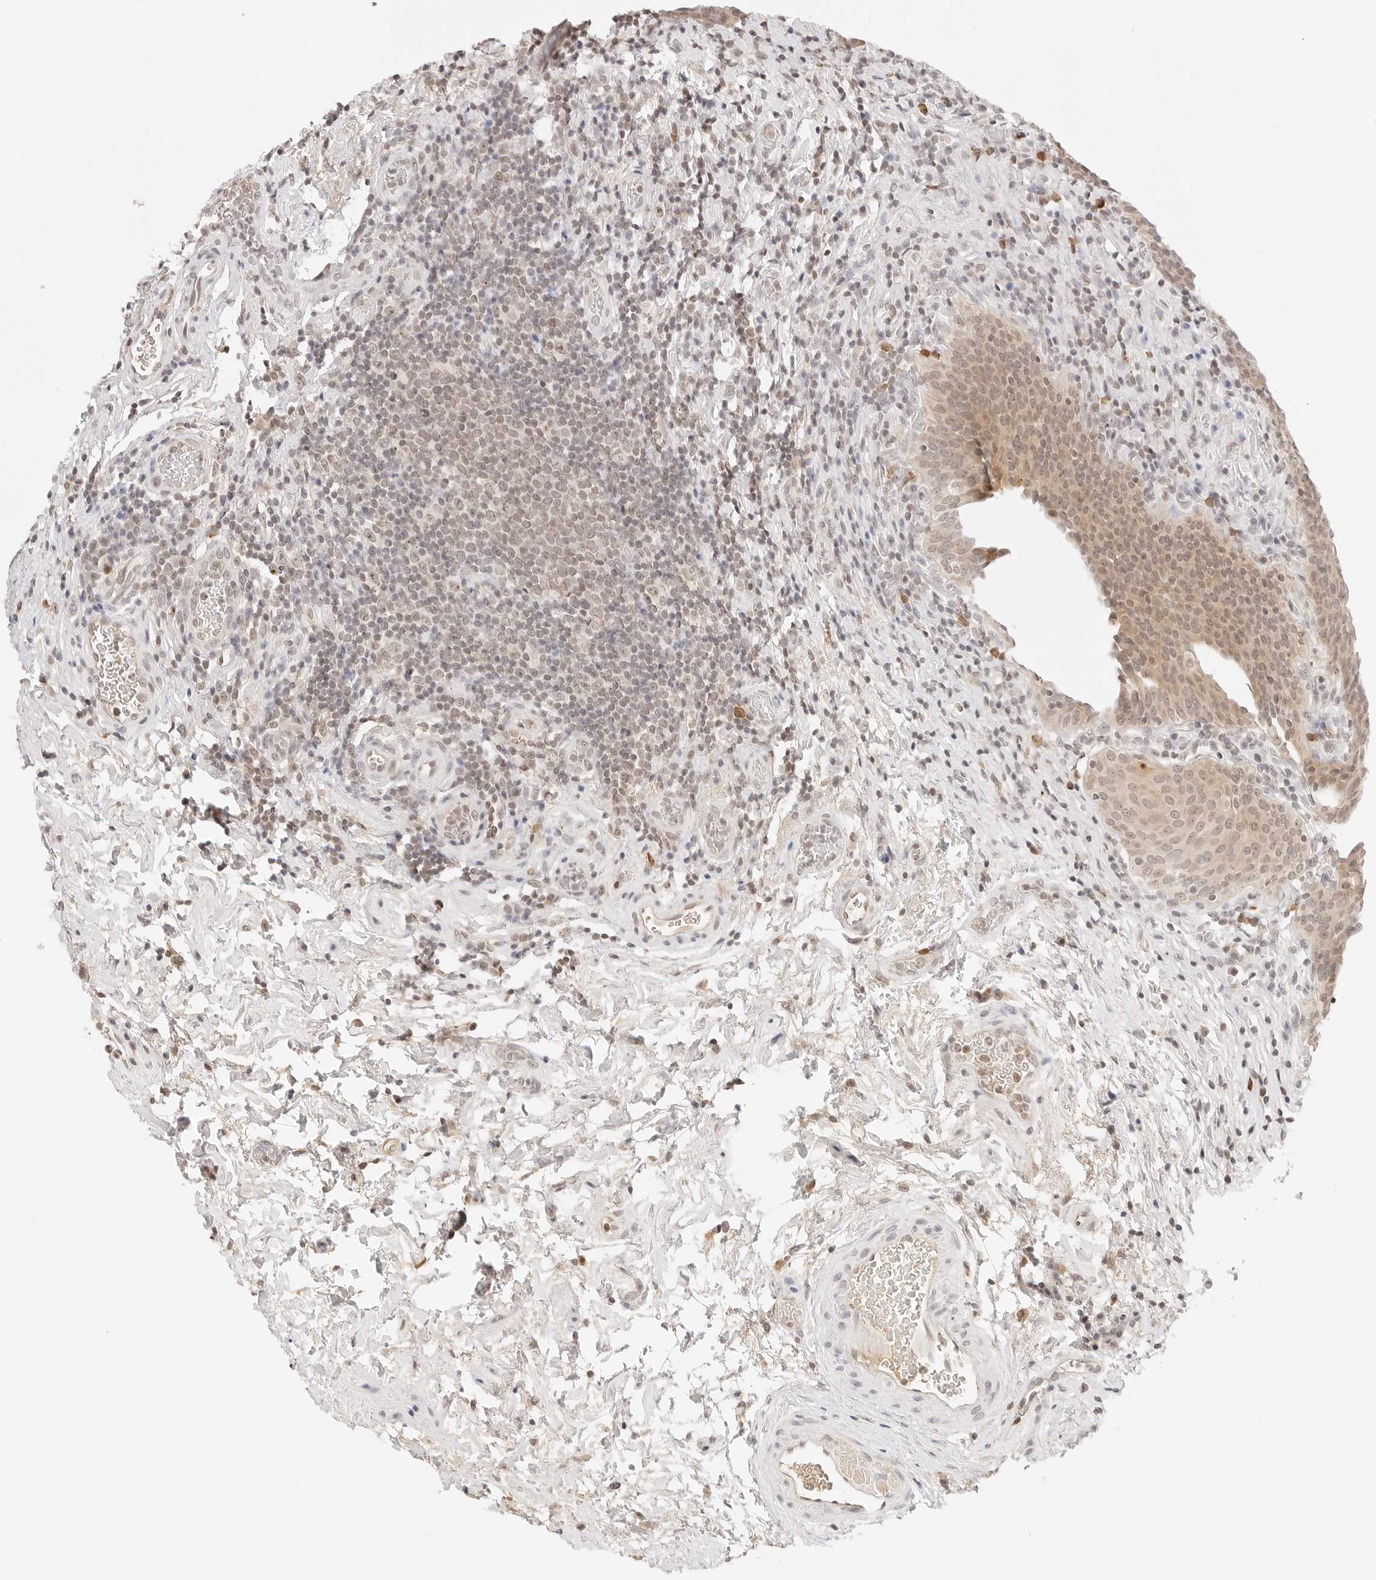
{"staining": {"intensity": "moderate", "quantity": ">75%", "location": "cytoplasmic/membranous,nuclear"}, "tissue": "urinary bladder", "cell_type": "Urothelial cells", "image_type": "normal", "snomed": [{"axis": "morphology", "description": "Normal tissue, NOS"}, {"axis": "topography", "description": "Urinary bladder"}], "caption": "Urinary bladder stained with DAB immunohistochemistry (IHC) shows medium levels of moderate cytoplasmic/membranous,nuclear expression in approximately >75% of urothelial cells.", "gene": "SEPTIN4", "patient": {"sex": "male", "age": 83}}